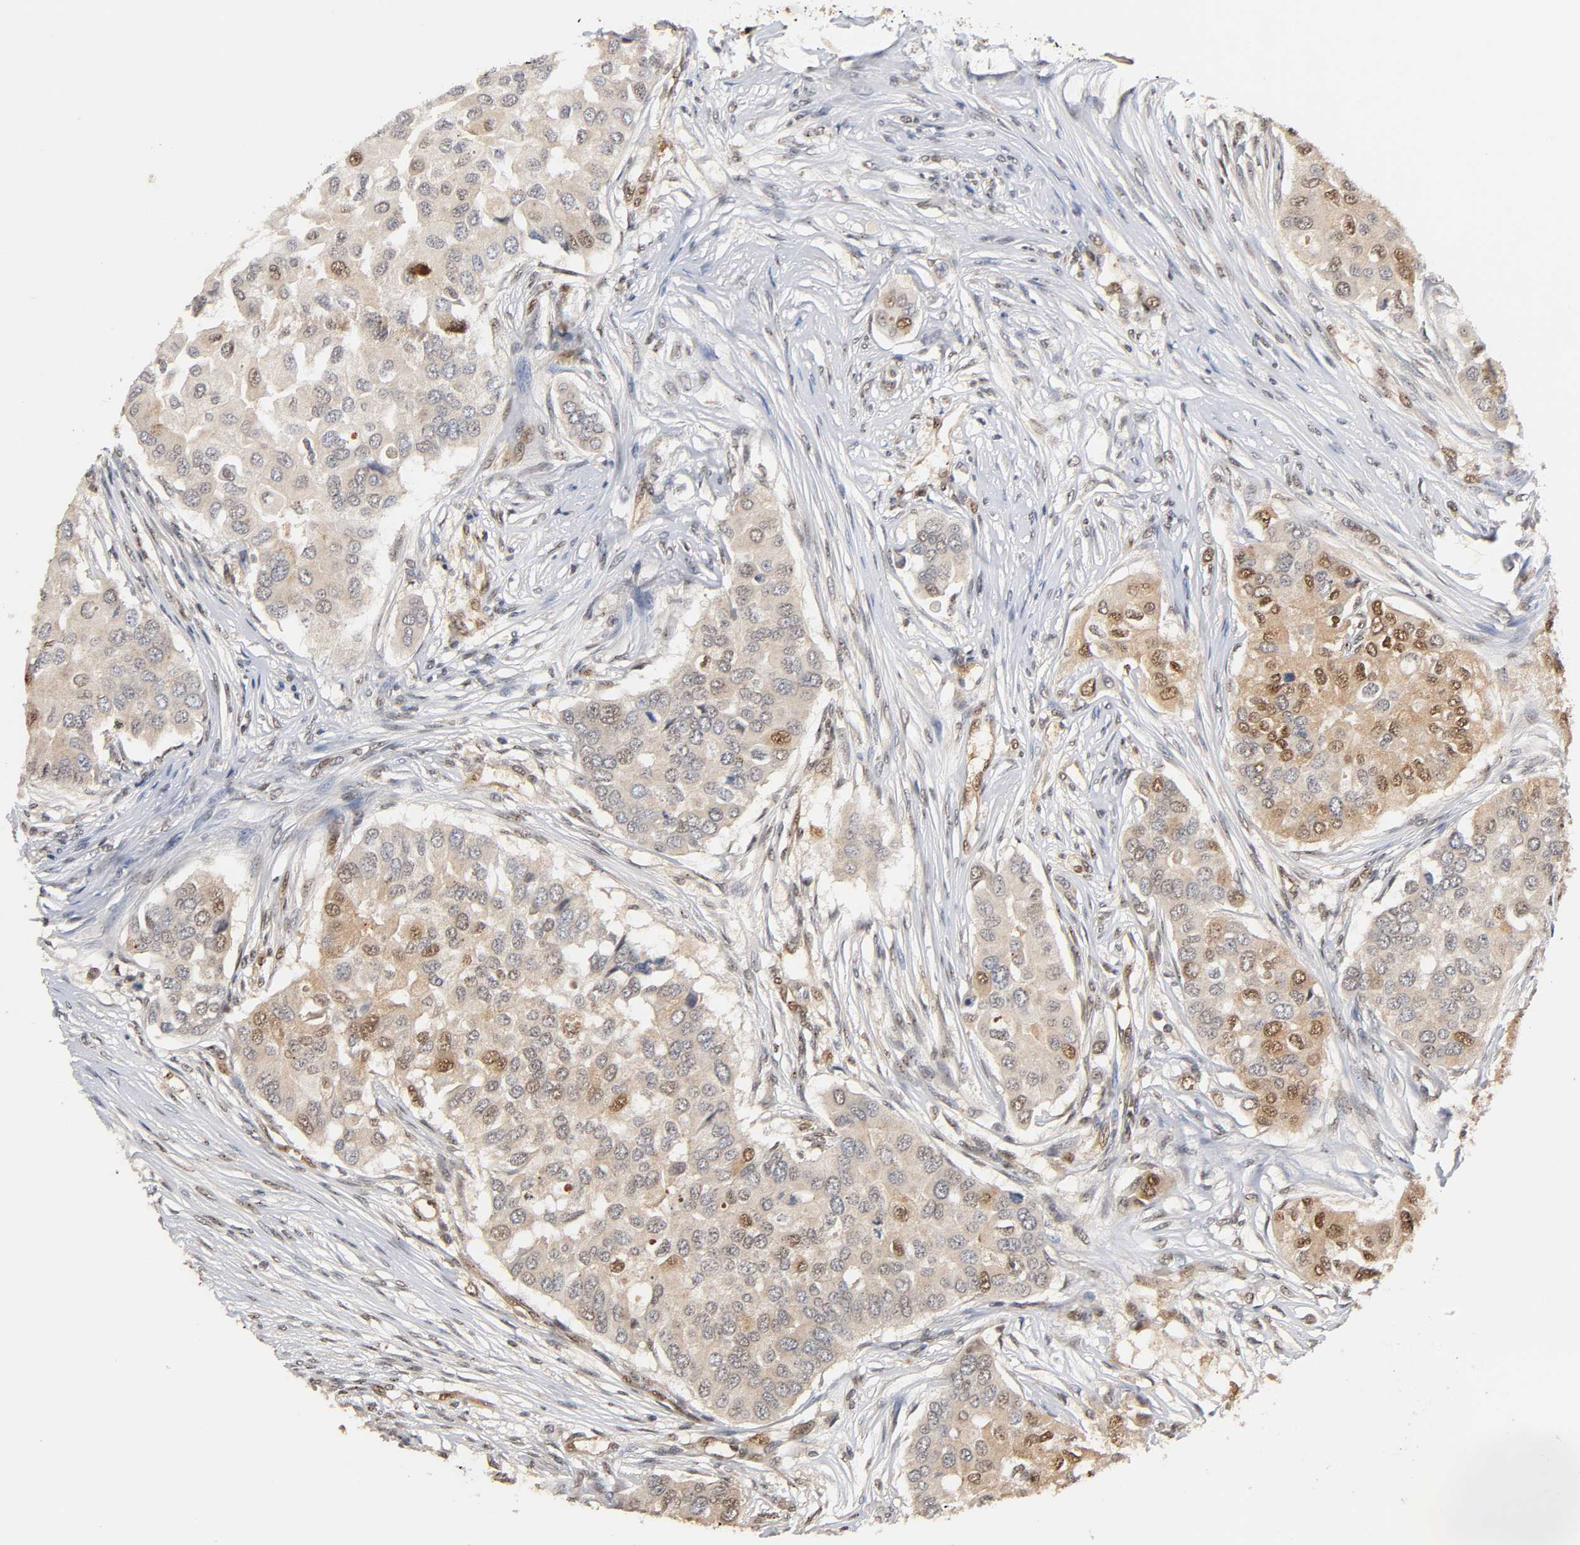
{"staining": {"intensity": "moderate", "quantity": ">75%", "location": "cytoplasmic/membranous,nuclear"}, "tissue": "breast cancer", "cell_type": "Tumor cells", "image_type": "cancer", "snomed": [{"axis": "morphology", "description": "Normal tissue, NOS"}, {"axis": "morphology", "description": "Duct carcinoma"}, {"axis": "topography", "description": "Breast"}], "caption": "Protein expression analysis of intraductal carcinoma (breast) reveals moderate cytoplasmic/membranous and nuclear positivity in approximately >75% of tumor cells. Immunohistochemistry (ihc) stains the protein in brown and the nuclei are stained blue.", "gene": "UBC", "patient": {"sex": "female", "age": 49}}